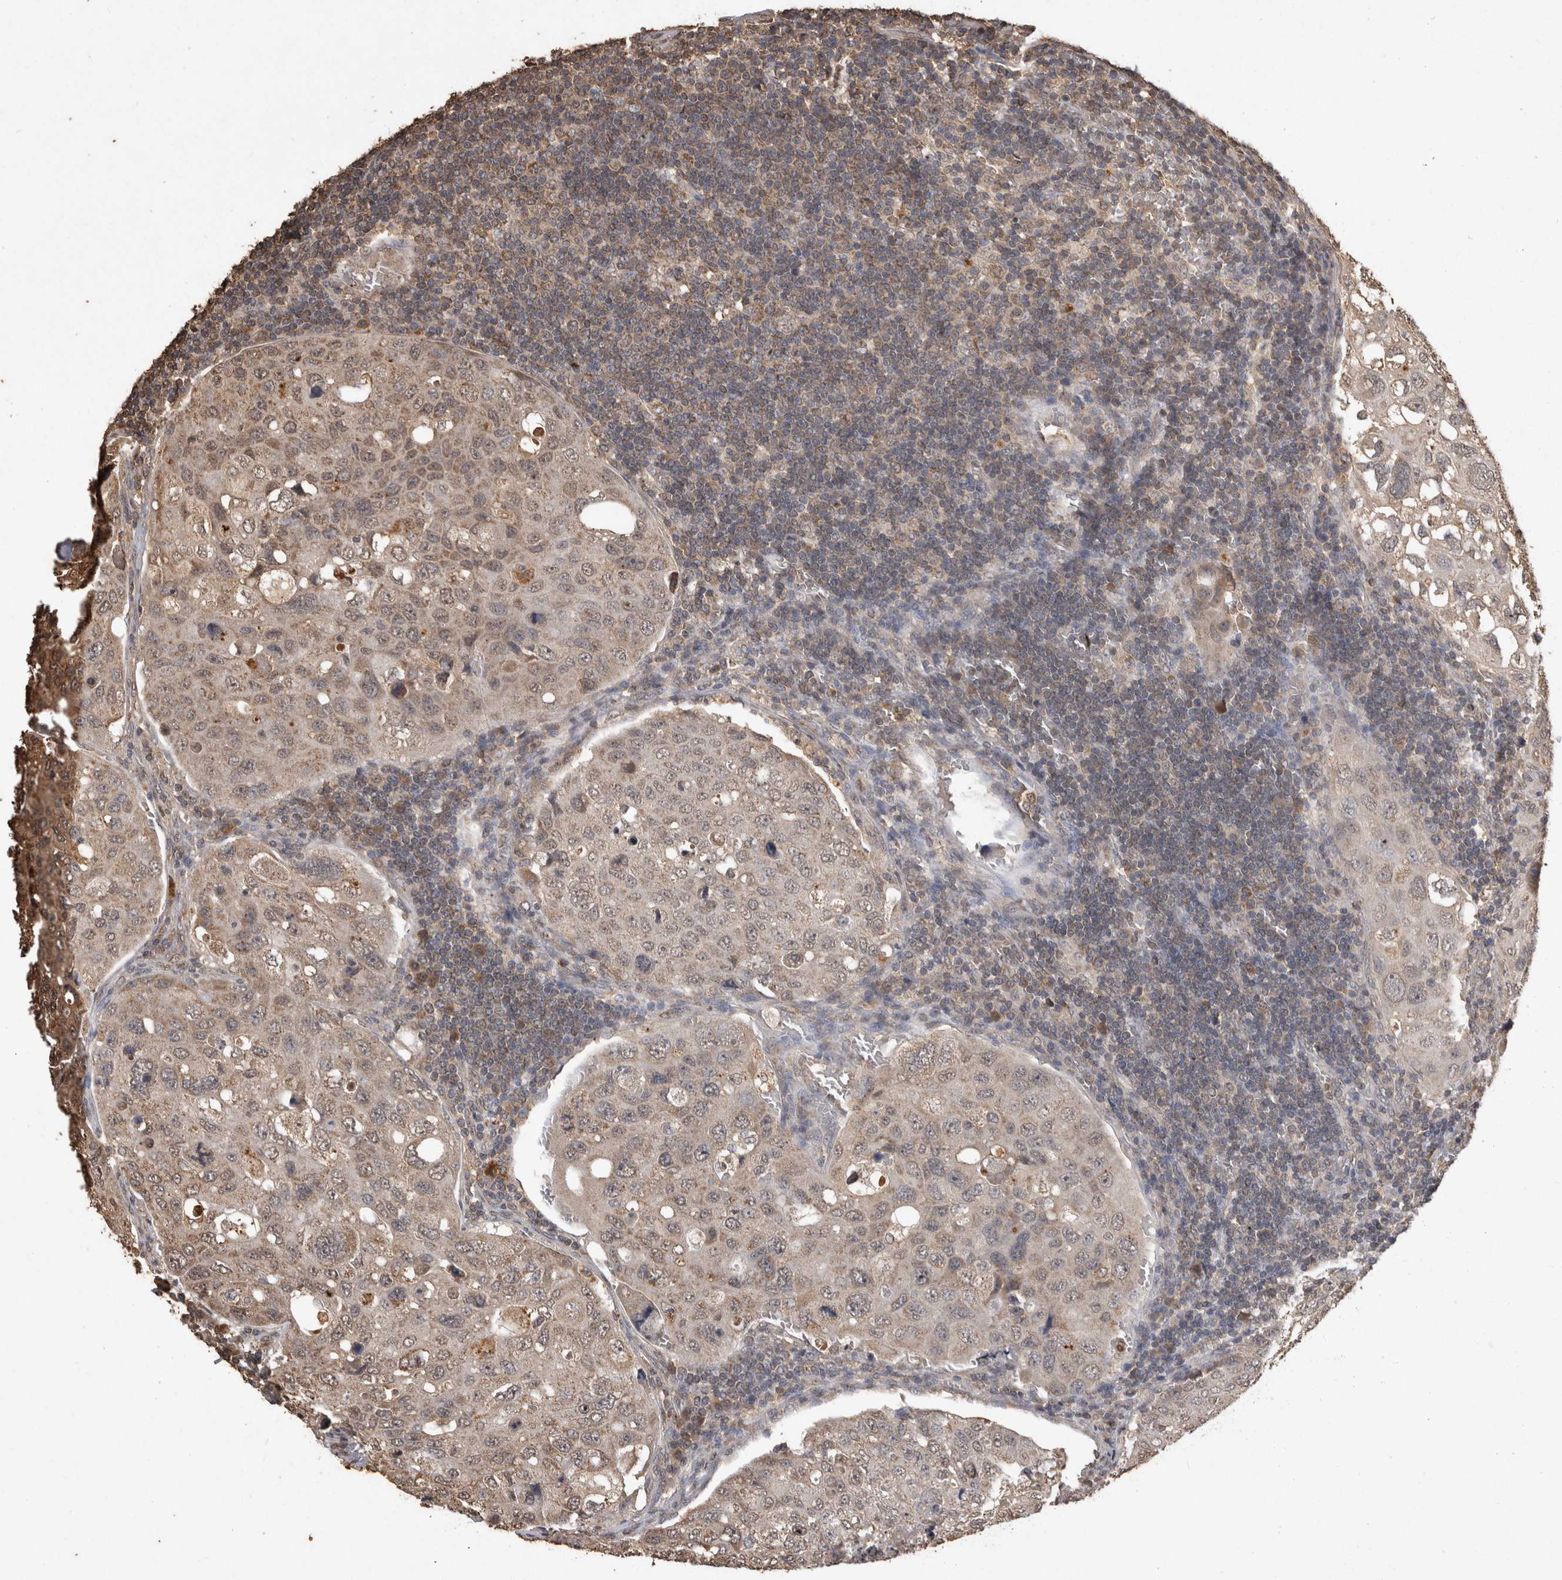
{"staining": {"intensity": "moderate", "quantity": "<25%", "location": "cytoplasmic/membranous,nuclear"}, "tissue": "urothelial cancer", "cell_type": "Tumor cells", "image_type": "cancer", "snomed": [{"axis": "morphology", "description": "Urothelial carcinoma, High grade"}, {"axis": "topography", "description": "Lymph node"}, {"axis": "topography", "description": "Urinary bladder"}], "caption": "High-magnification brightfield microscopy of urothelial carcinoma (high-grade) stained with DAB (brown) and counterstained with hematoxylin (blue). tumor cells exhibit moderate cytoplasmic/membranous and nuclear expression is seen in approximately<25% of cells.", "gene": "SOCS5", "patient": {"sex": "male", "age": 51}}